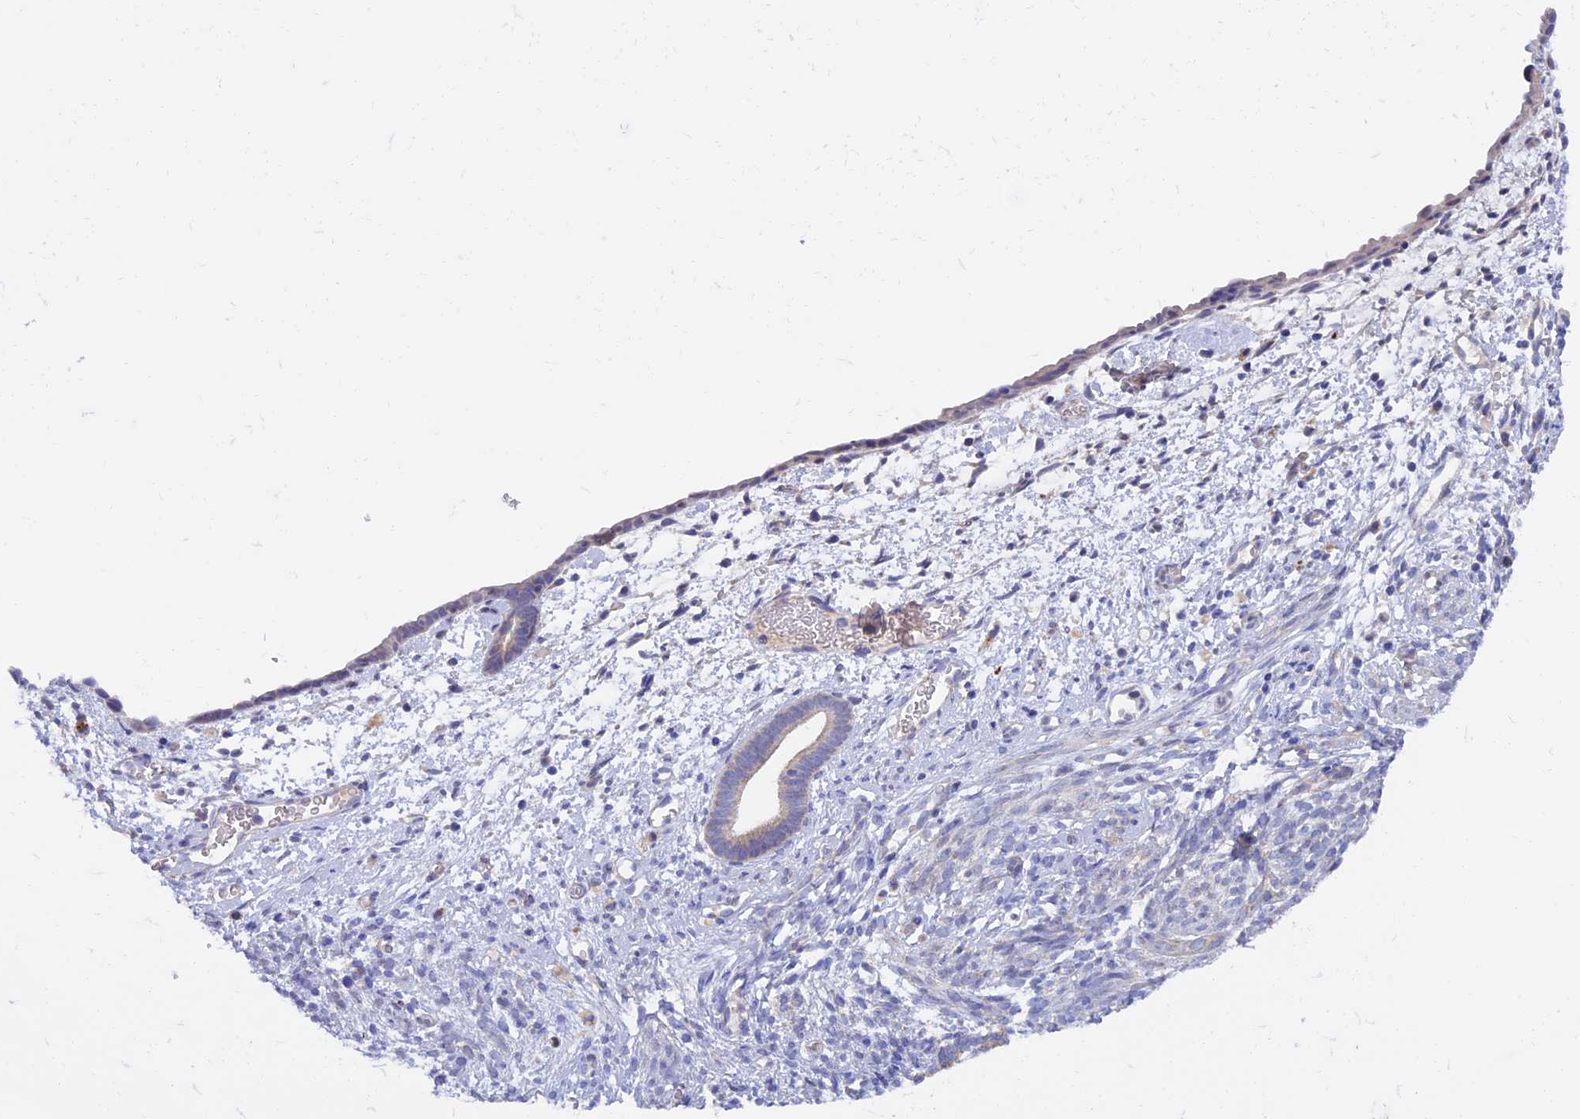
{"staining": {"intensity": "negative", "quantity": "none", "location": "none"}, "tissue": "endometrium", "cell_type": "Cells in endometrial stroma", "image_type": "normal", "snomed": [{"axis": "morphology", "description": "Normal tissue, NOS"}, {"axis": "morphology", "description": "Adenocarcinoma, NOS"}, {"axis": "topography", "description": "Endometrium"}], "caption": "Immunohistochemical staining of normal human endometrium reveals no significant staining in cells in endometrial stroma. (Brightfield microscopy of DAB (3,3'-diaminobenzidine) immunohistochemistry at high magnification).", "gene": "ETFDH", "patient": {"sex": "female", "age": 57}}